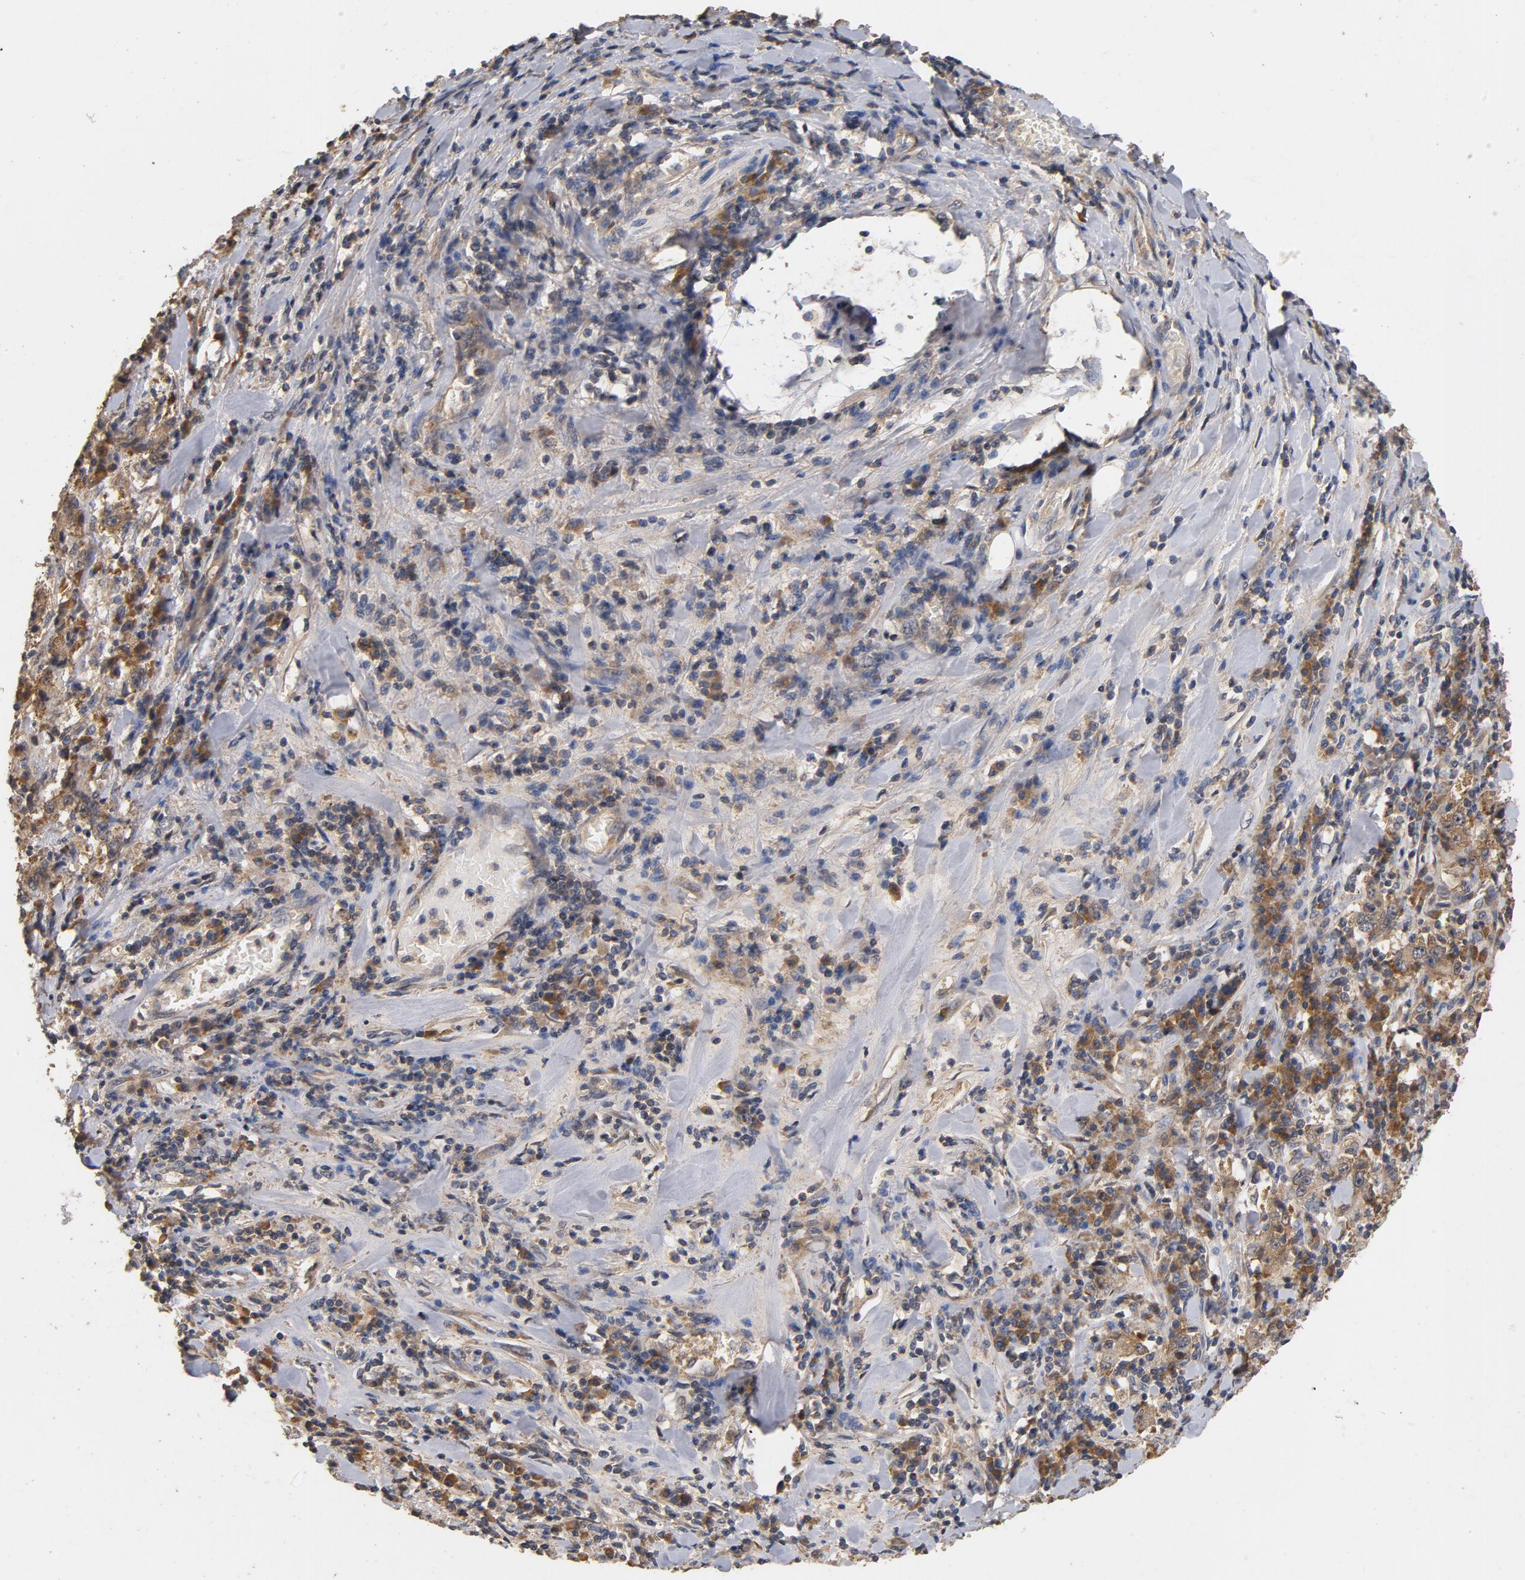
{"staining": {"intensity": "moderate", "quantity": ">75%", "location": "cytoplasmic/membranous"}, "tissue": "stomach cancer", "cell_type": "Tumor cells", "image_type": "cancer", "snomed": [{"axis": "morphology", "description": "Normal tissue, NOS"}, {"axis": "morphology", "description": "Adenocarcinoma, NOS"}, {"axis": "topography", "description": "Stomach, upper"}, {"axis": "topography", "description": "Stomach"}], "caption": "This is an image of immunohistochemistry (IHC) staining of stomach cancer, which shows moderate expression in the cytoplasmic/membranous of tumor cells.", "gene": "DDX6", "patient": {"sex": "male", "age": 59}}